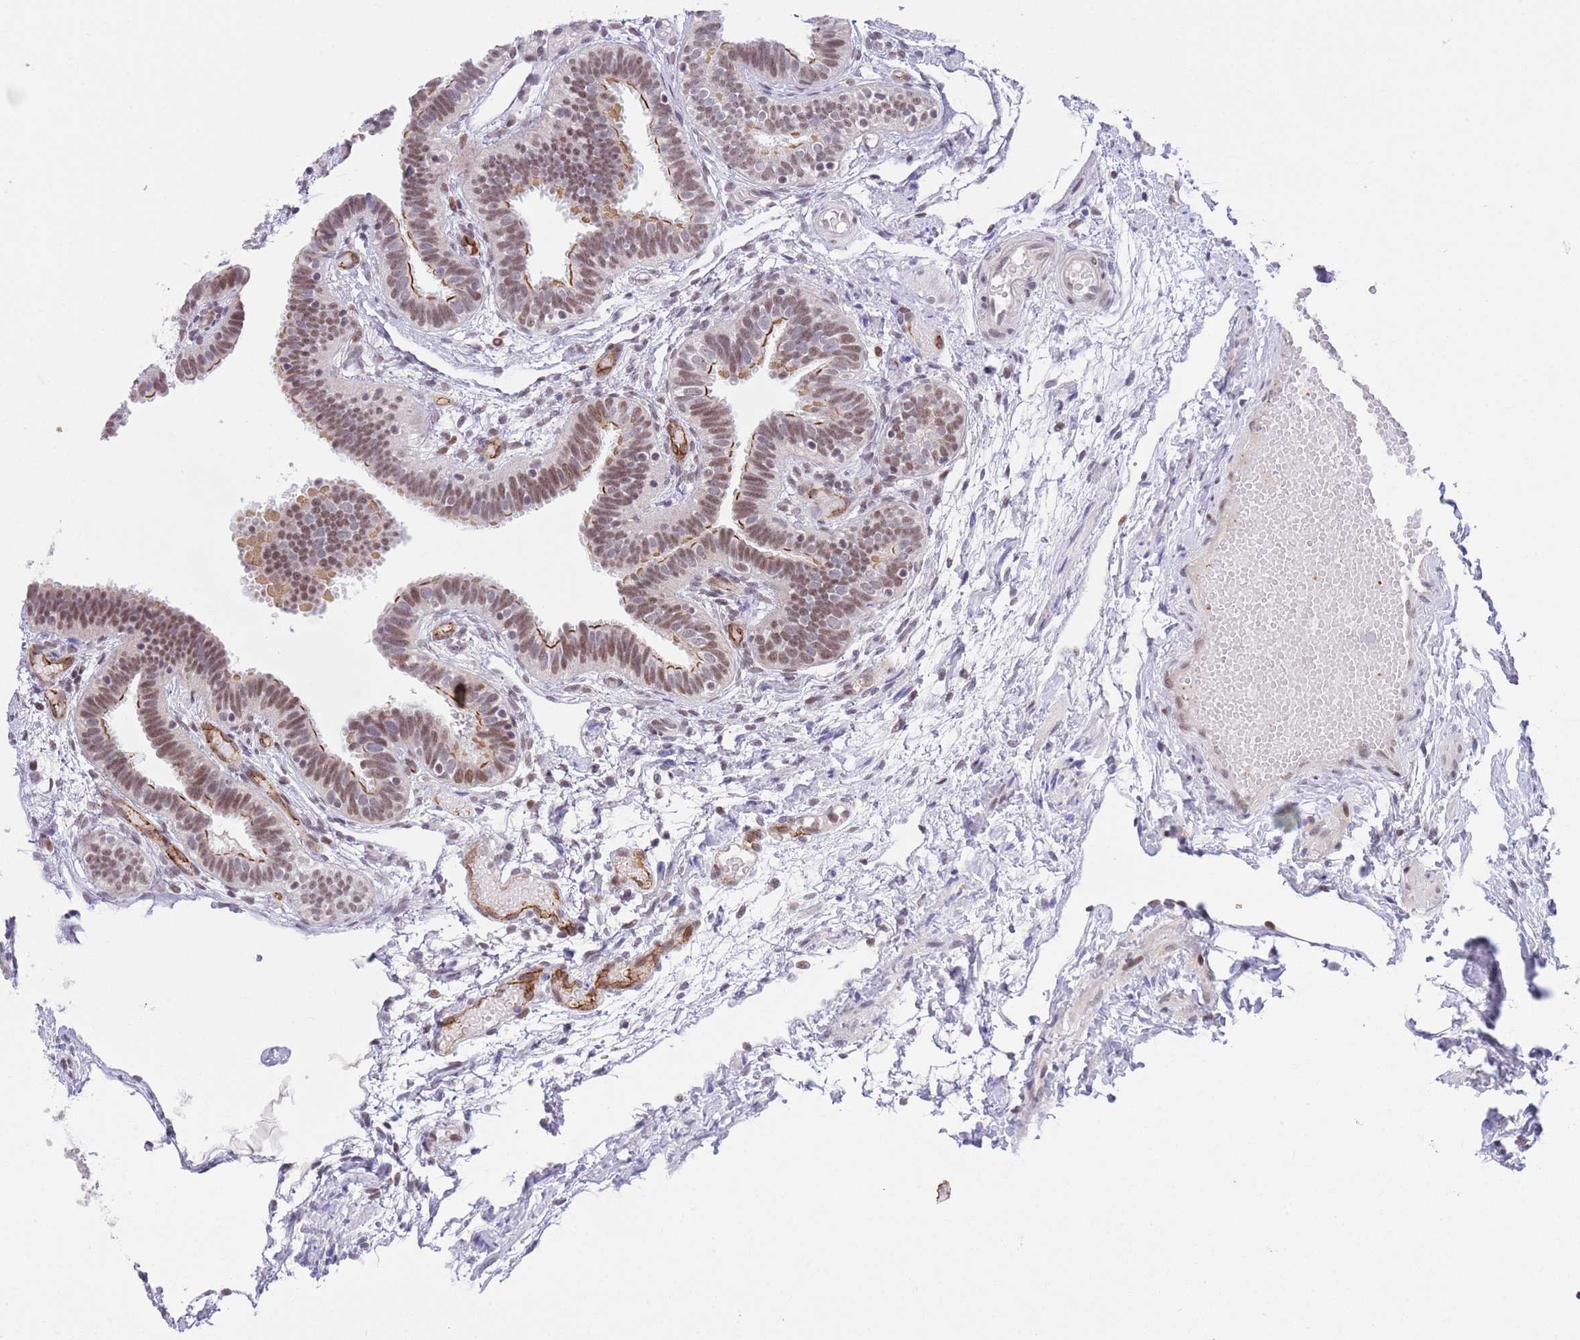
{"staining": {"intensity": "moderate", "quantity": ">75%", "location": "cytoplasmic/membranous,nuclear"}, "tissue": "fallopian tube", "cell_type": "Glandular cells", "image_type": "normal", "snomed": [{"axis": "morphology", "description": "Normal tissue, NOS"}, {"axis": "topography", "description": "Fallopian tube"}], "caption": "Brown immunohistochemical staining in normal human fallopian tube demonstrates moderate cytoplasmic/membranous,nuclear staining in approximately >75% of glandular cells.", "gene": "RFX1", "patient": {"sex": "female", "age": 37}}